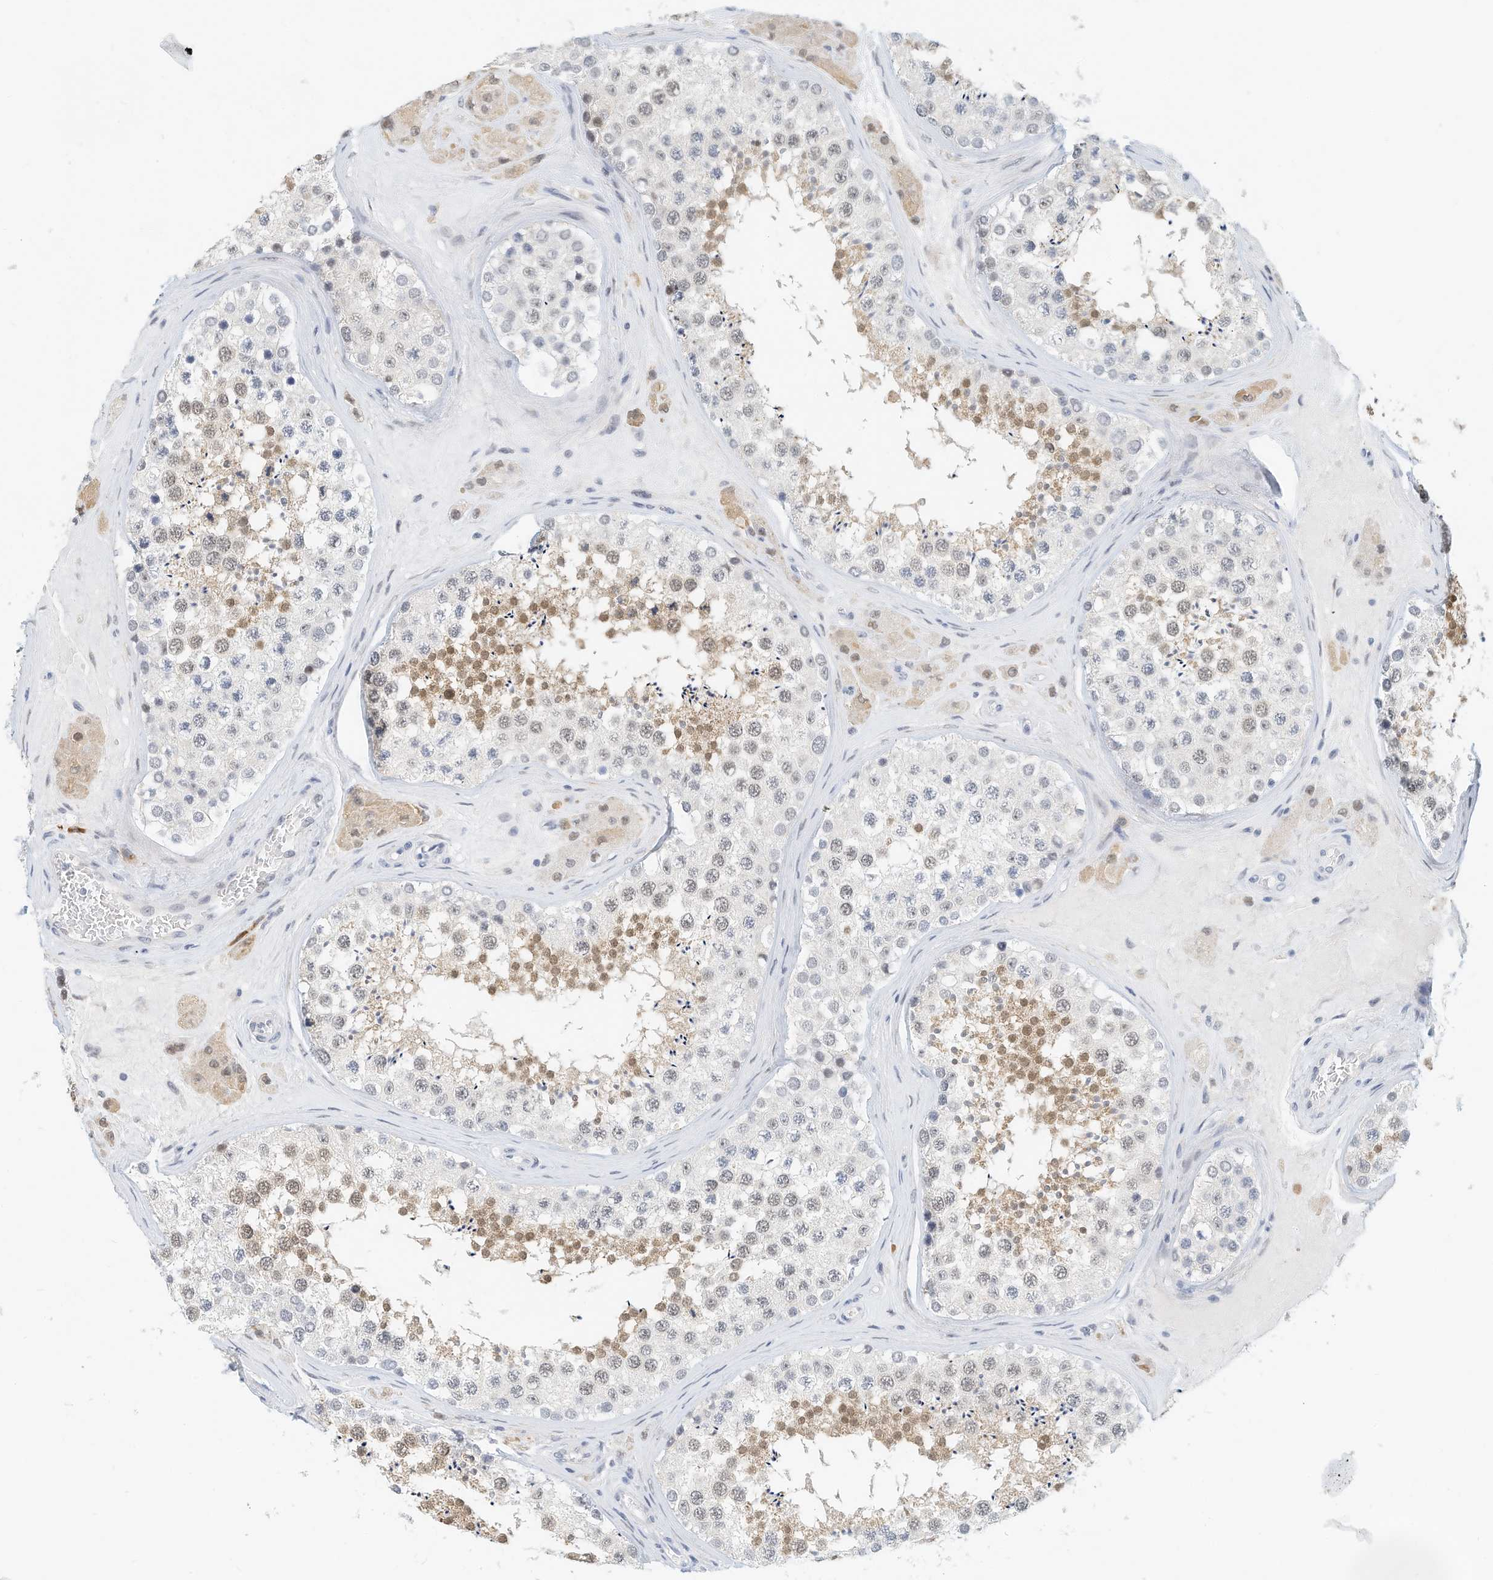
{"staining": {"intensity": "moderate", "quantity": "<25%", "location": "cytoplasmic/membranous,nuclear"}, "tissue": "testis", "cell_type": "Cells in seminiferous ducts", "image_type": "normal", "snomed": [{"axis": "morphology", "description": "Normal tissue, NOS"}, {"axis": "topography", "description": "Testis"}], "caption": "Testis stained with DAB (3,3'-diaminobenzidine) IHC demonstrates low levels of moderate cytoplasmic/membranous,nuclear staining in approximately <25% of cells in seminiferous ducts. (Stains: DAB (3,3'-diaminobenzidine) in brown, nuclei in blue, Microscopy: brightfield microscopy at high magnification).", "gene": "ARHGAP28", "patient": {"sex": "male", "age": 46}}